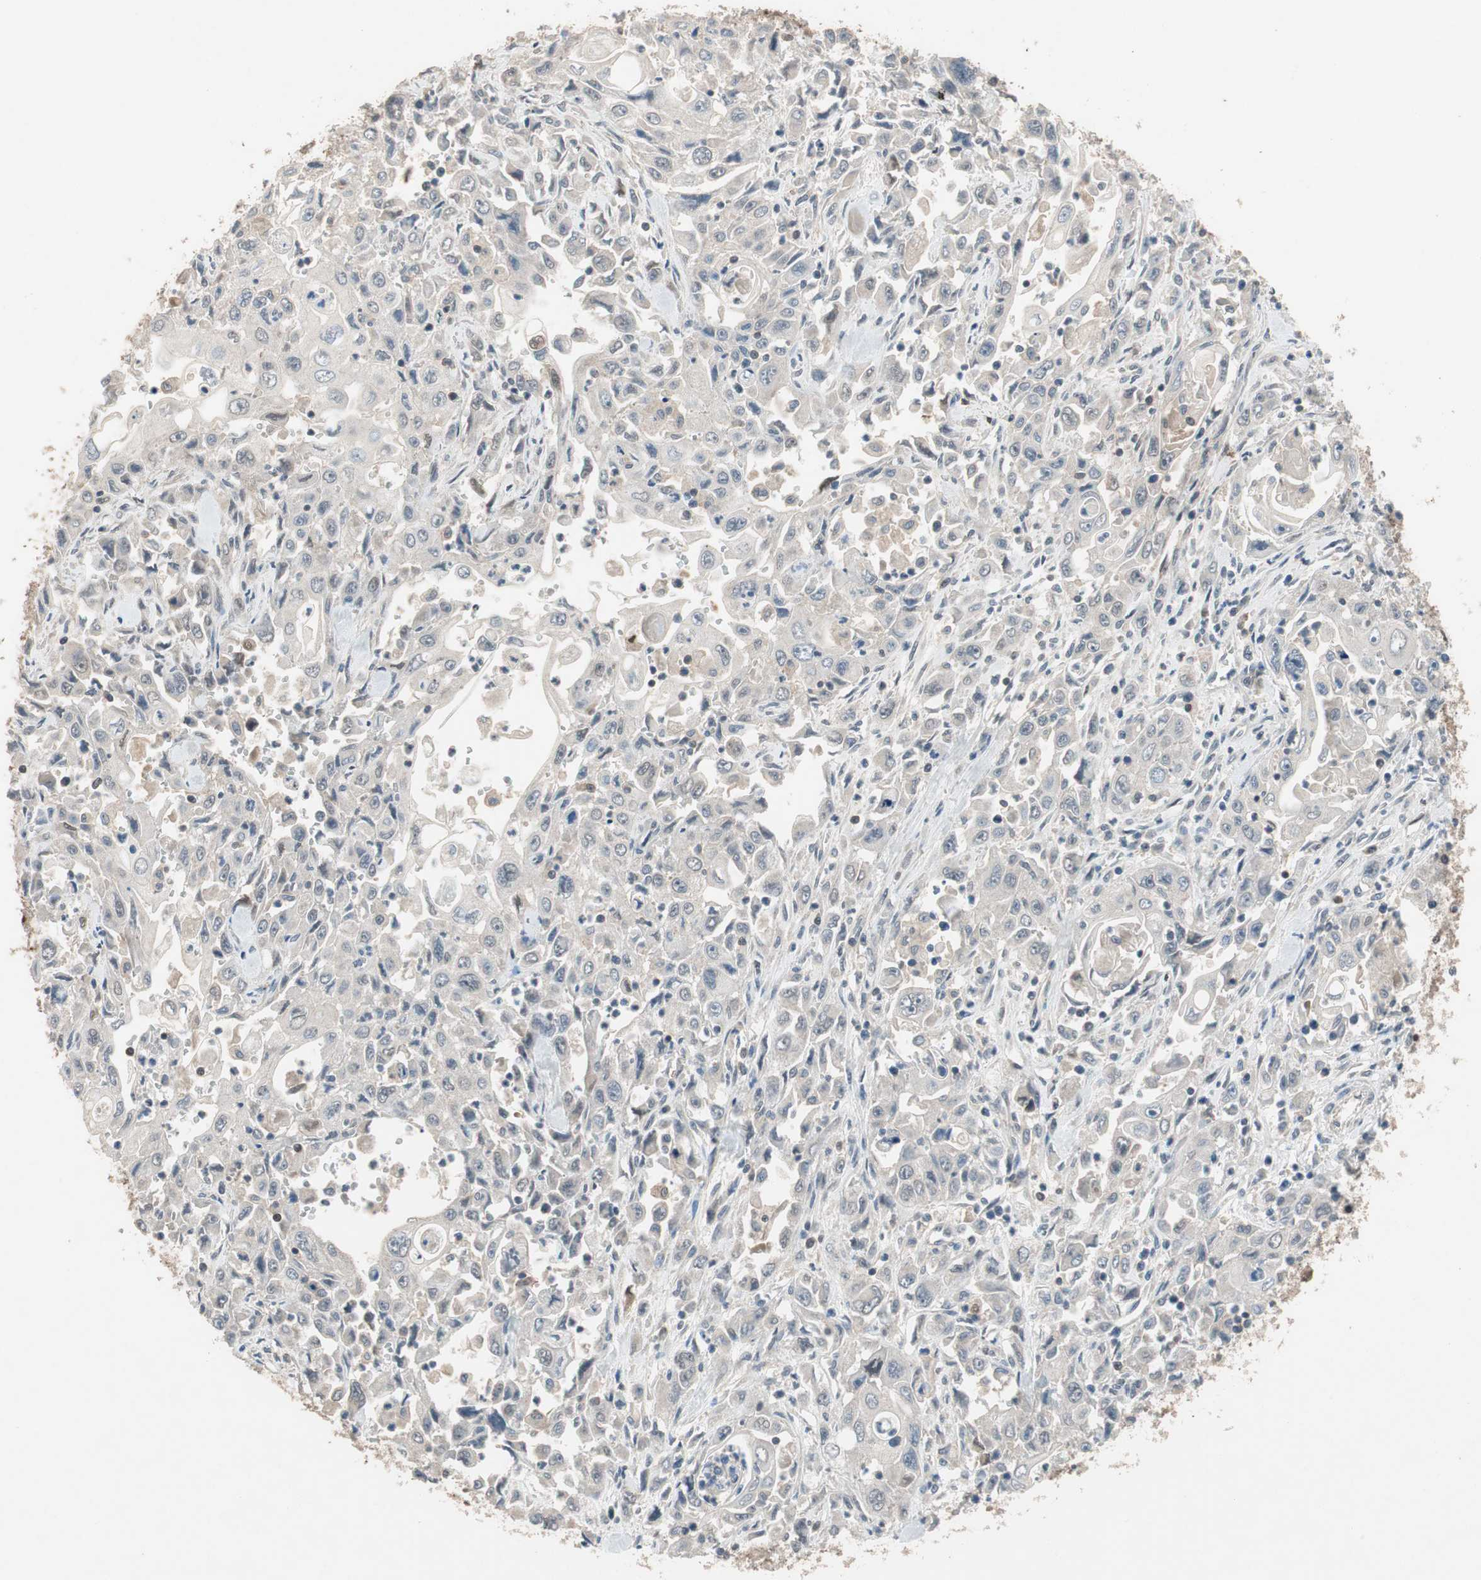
{"staining": {"intensity": "weak", "quantity": "25%-75%", "location": "cytoplasmic/membranous"}, "tissue": "pancreatic cancer", "cell_type": "Tumor cells", "image_type": "cancer", "snomed": [{"axis": "morphology", "description": "Adenocarcinoma, NOS"}, {"axis": "topography", "description": "Pancreas"}], "caption": "This is a histology image of immunohistochemistry (IHC) staining of pancreatic cancer (adenocarcinoma), which shows weak positivity in the cytoplasmic/membranous of tumor cells.", "gene": "GART", "patient": {"sex": "male", "age": 70}}